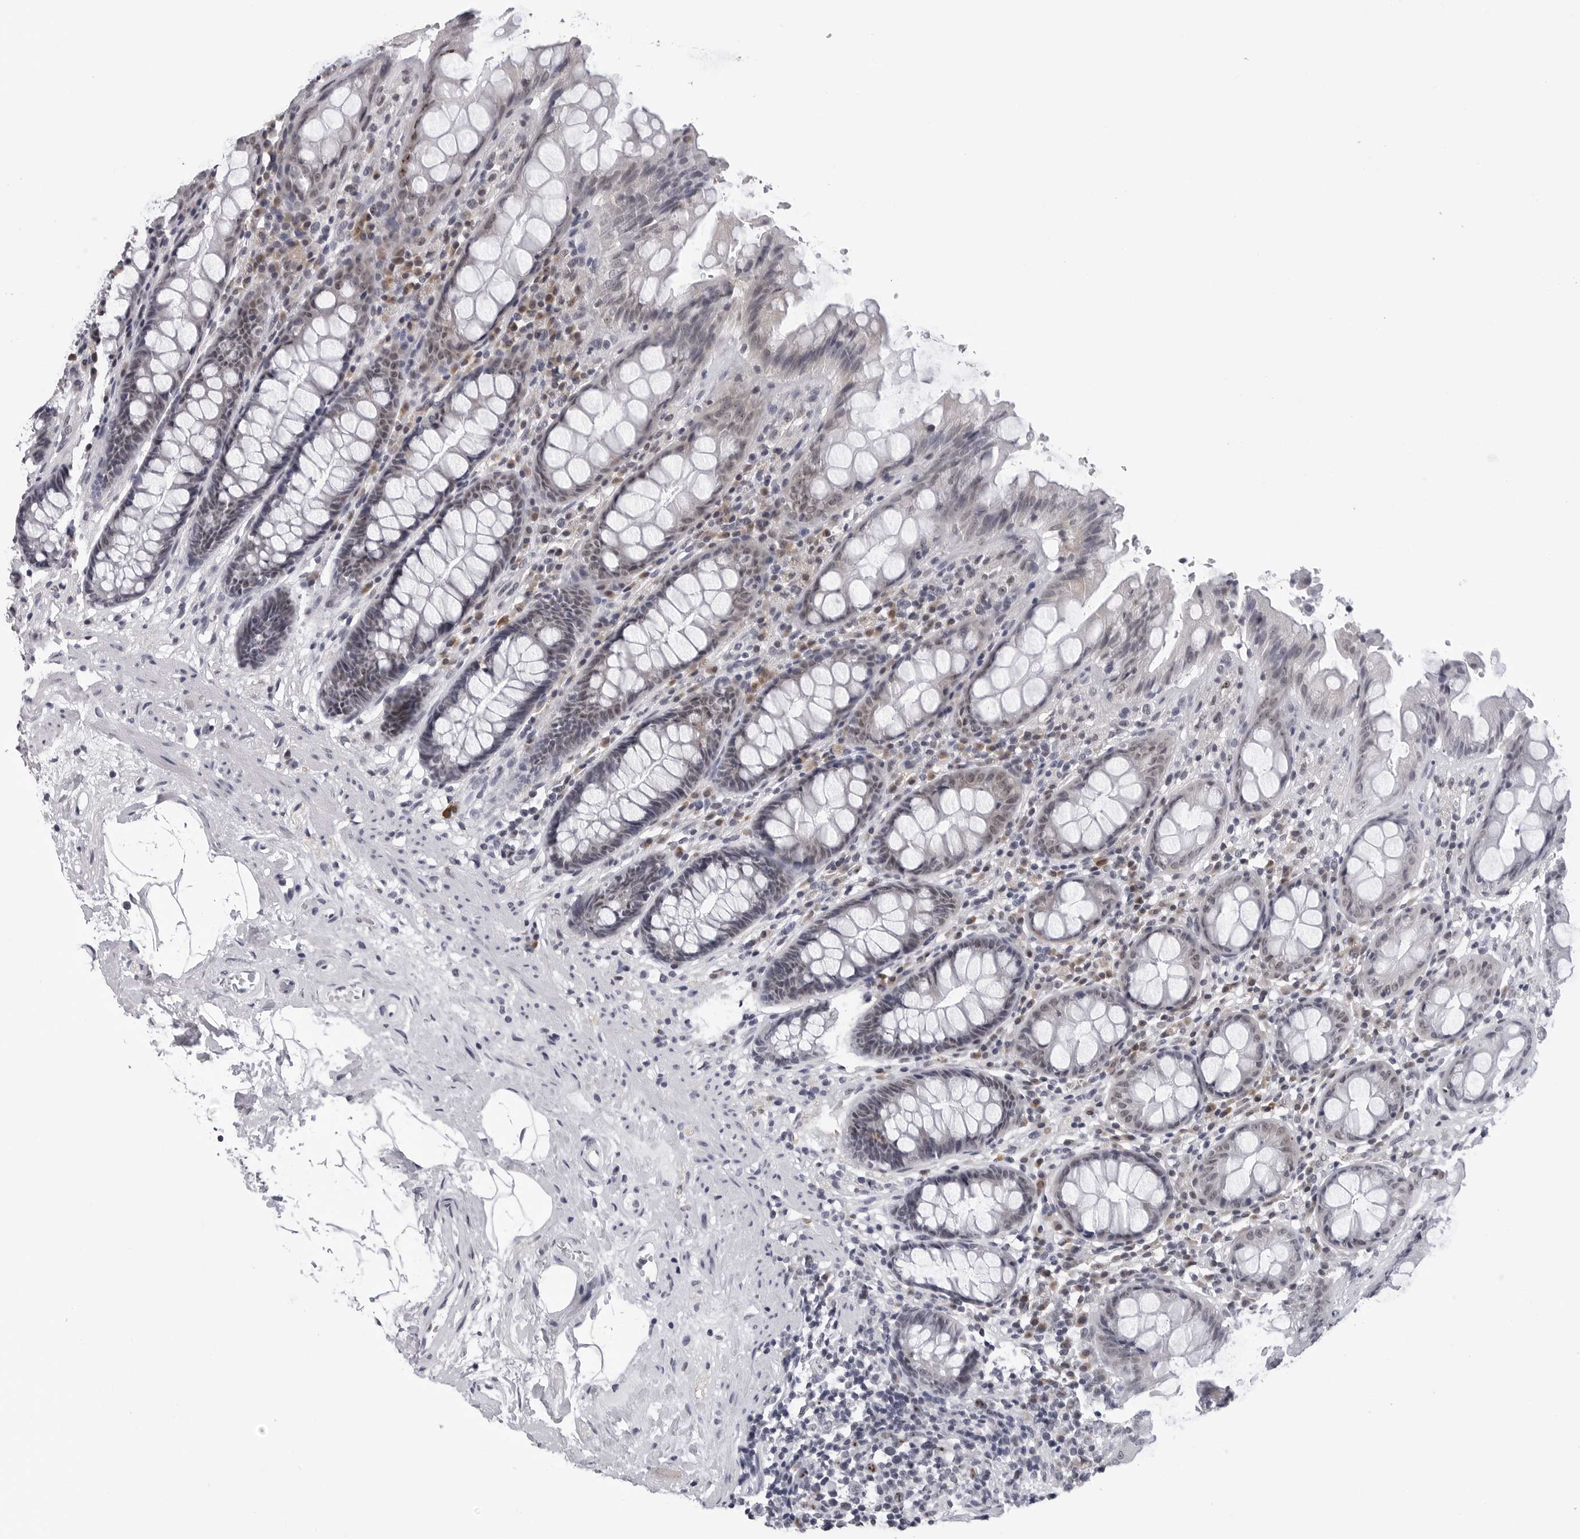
{"staining": {"intensity": "moderate", "quantity": "<25%", "location": "nuclear"}, "tissue": "rectum", "cell_type": "Glandular cells", "image_type": "normal", "snomed": [{"axis": "morphology", "description": "Normal tissue, NOS"}, {"axis": "topography", "description": "Rectum"}], "caption": "The histopathology image shows staining of benign rectum, revealing moderate nuclear protein staining (brown color) within glandular cells. Ihc stains the protein in brown and the nuclei are stained blue.", "gene": "GNL2", "patient": {"sex": "male", "age": 64}}